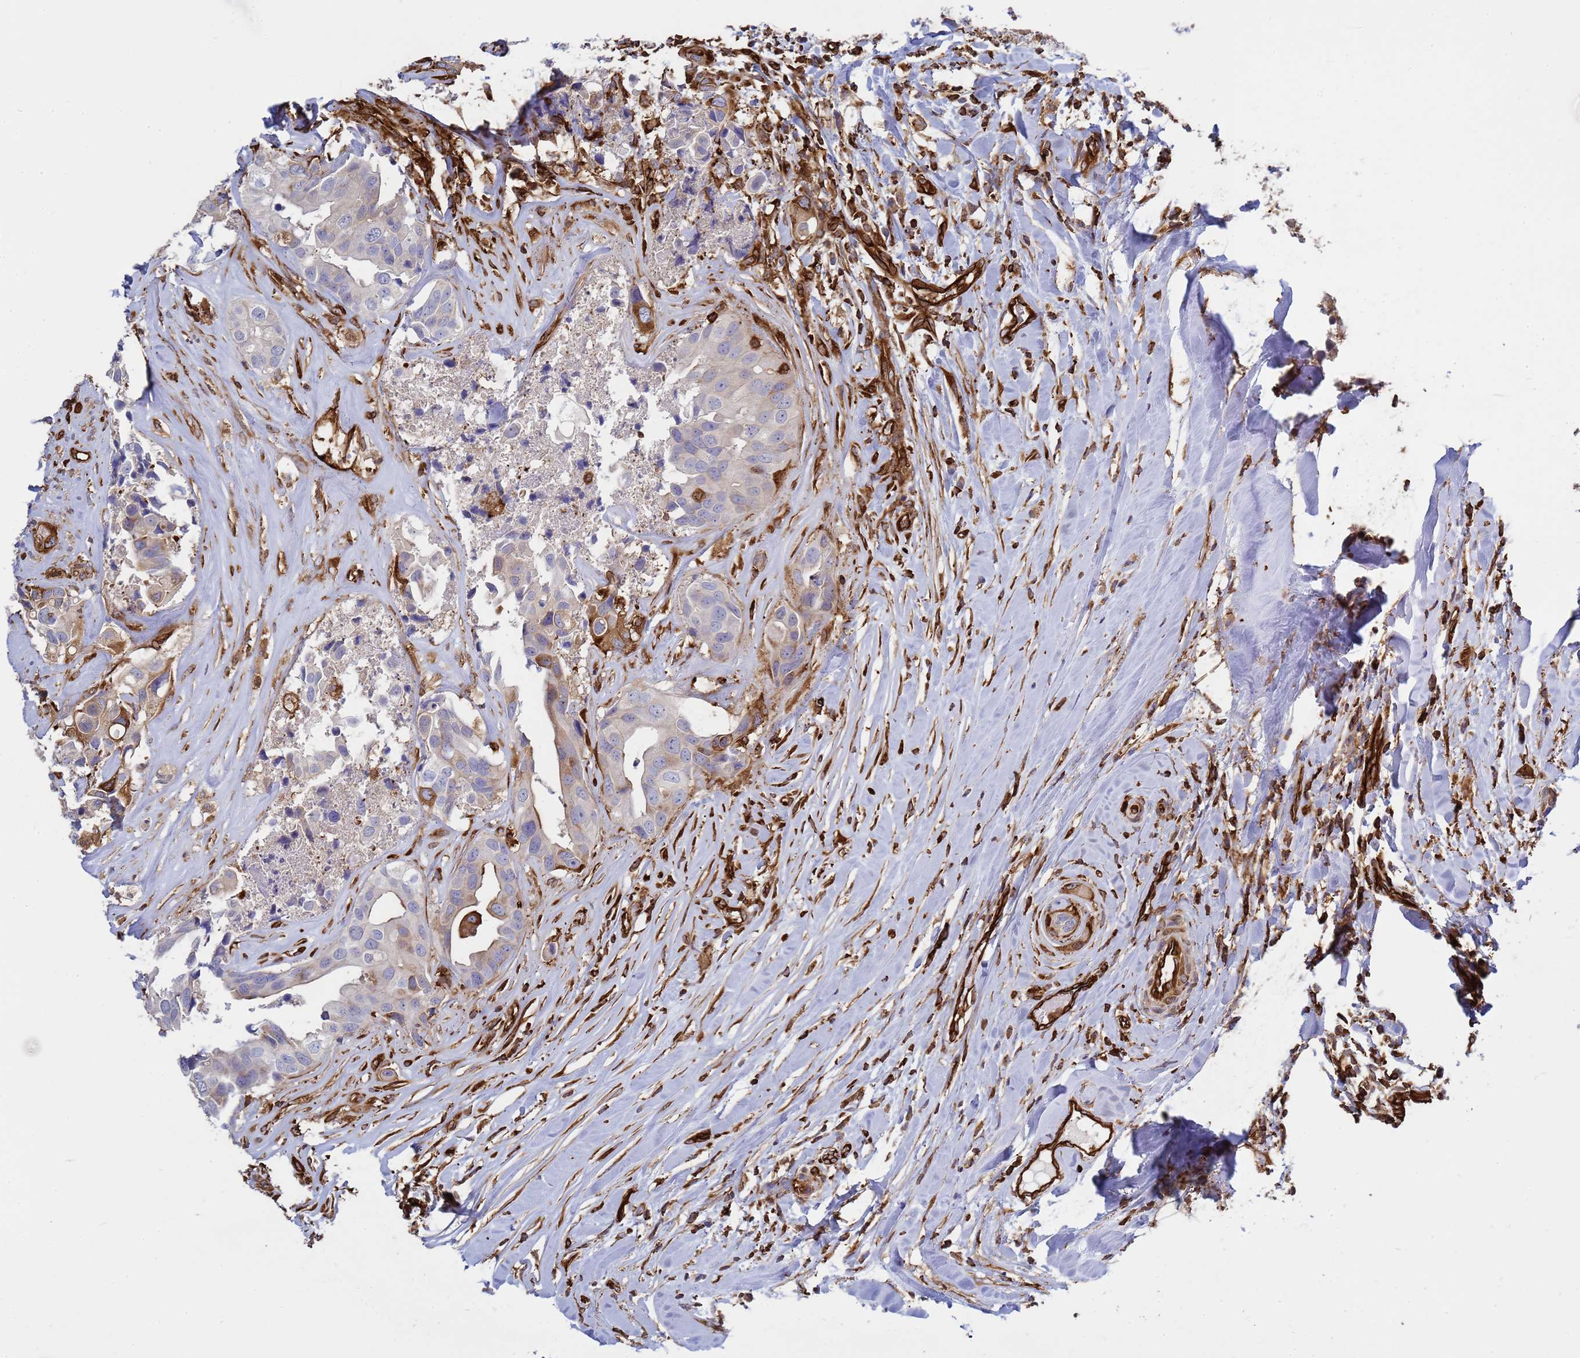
{"staining": {"intensity": "moderate", "quantity": "<25%", "location": "cytoplasmic/membranous"}, "tissue": "head and neck cancer", "cell_type": "Tumor cells", "image_type": "cancer", "snomed": [{"axis": "morphology", "description": "Adenocarcinoma, NOS"}, {"axis": "morphology", "description": "Adenocarcinoma, metastatic, NOS"}, {"axis": "topography", "description": "Head-Neck"}], "caption": "Head and neck adenocarcinoma stained with a brown dye shows moderate cytoplasmic/membranous positive staining in about <25% of tumor cells.", "gene": "ZBTB8OS", "patient": {"sex": "male", "age": 75}}